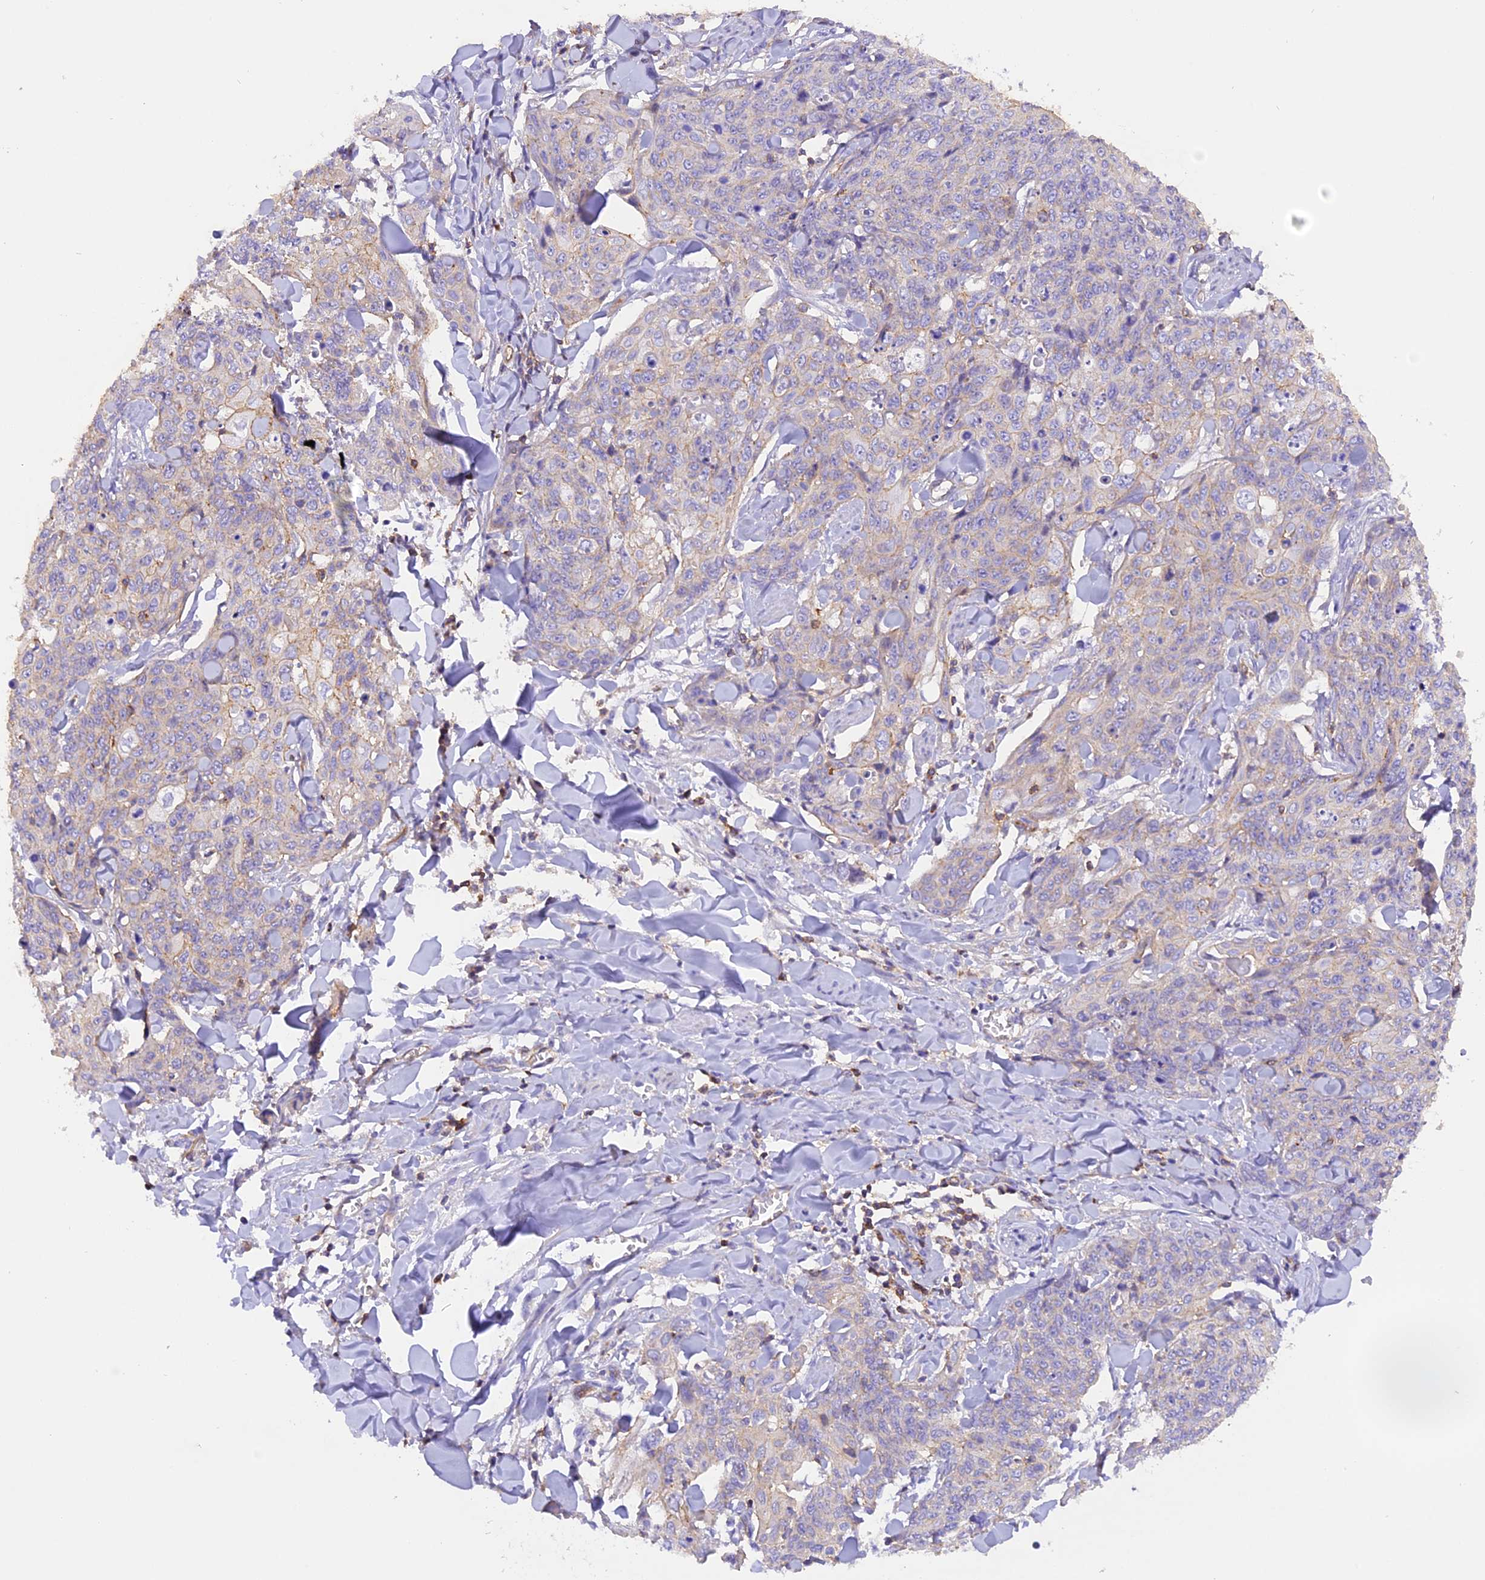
{"staining": {"intensity": "negative", "quantity": "none", "location": "none"}, "tissue": "skin cancer", "cell_type": "Tumor cells", "image_type": "cancer", "snomed": [{"axis": "morphology", "description": "Squamous cell carcinoma, NOS"}, {"axis": "topography", "description": "Skin"}, {"axis": "topography", "description": "Vulva"}], "caption": "Human skin cancer (squamous cell carcinoma) stained for a protein using immunohistochemistry displays no expression in tumor cells.", "gene": "FAM193A", "patient": {"sex": "female", "age": 85}}